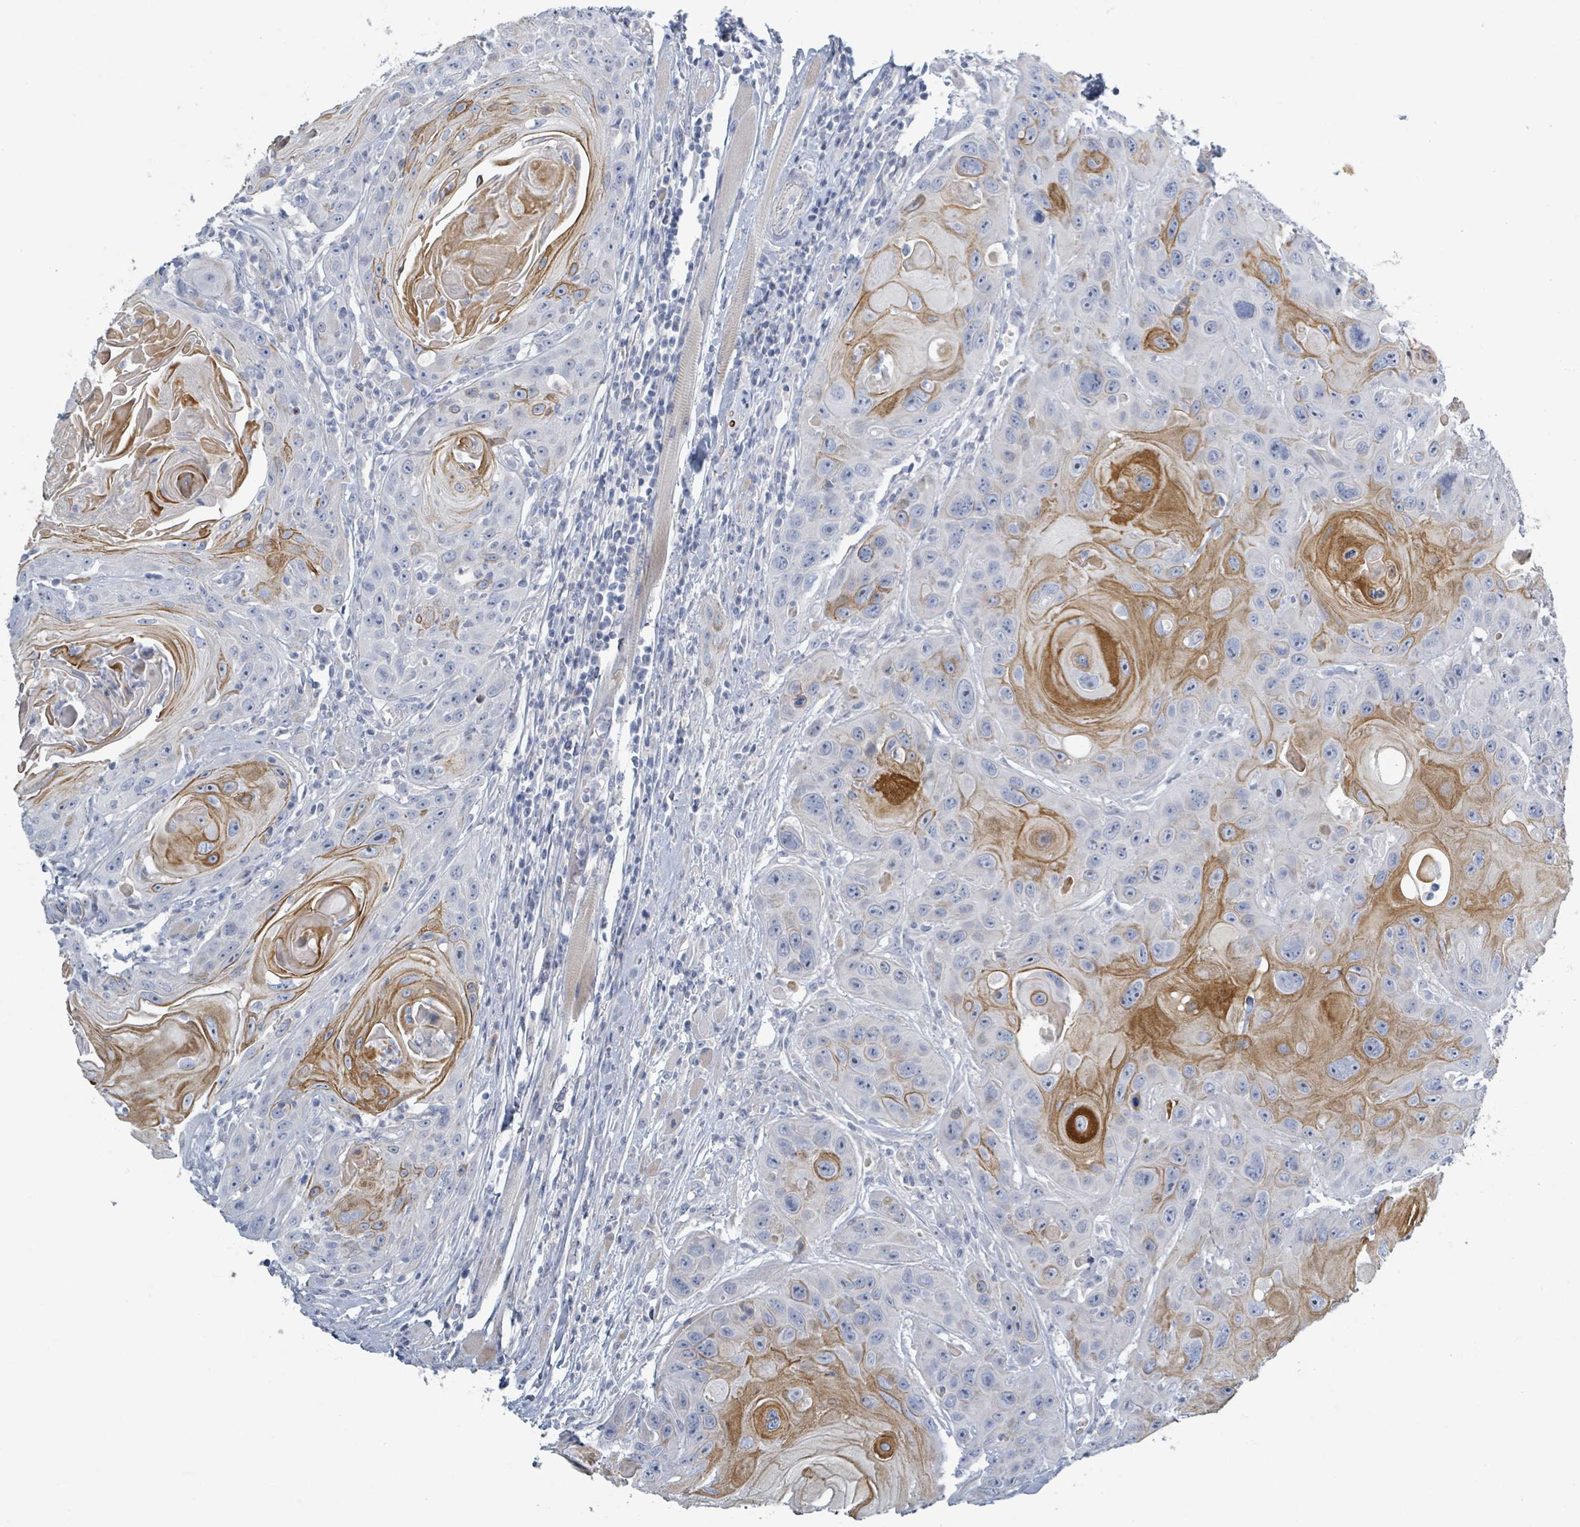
{"staining": {"intensity": "moderate", "quantity": "25%-75%", "location": "cytoplasmic/membranous"}, "tissue": "head and neck cancer", "cell_type": "Tumor cells", "image_type": "cancer", "snomed": [{"axis": "morphology", "description": "Squamous cell carcinoma, NOS"}, {"axis": "topography", "description": "Head-Neck"}], "caption": "About 25%-75% of tumor cells in squamous cell carcinoma (head and neck) display moderate cytoplasmic/membranous protein positivity as visualized by brown immunohistochemical staining.", "gene": "RAB33B", "patient": {"sex": "female", "age": 59}}